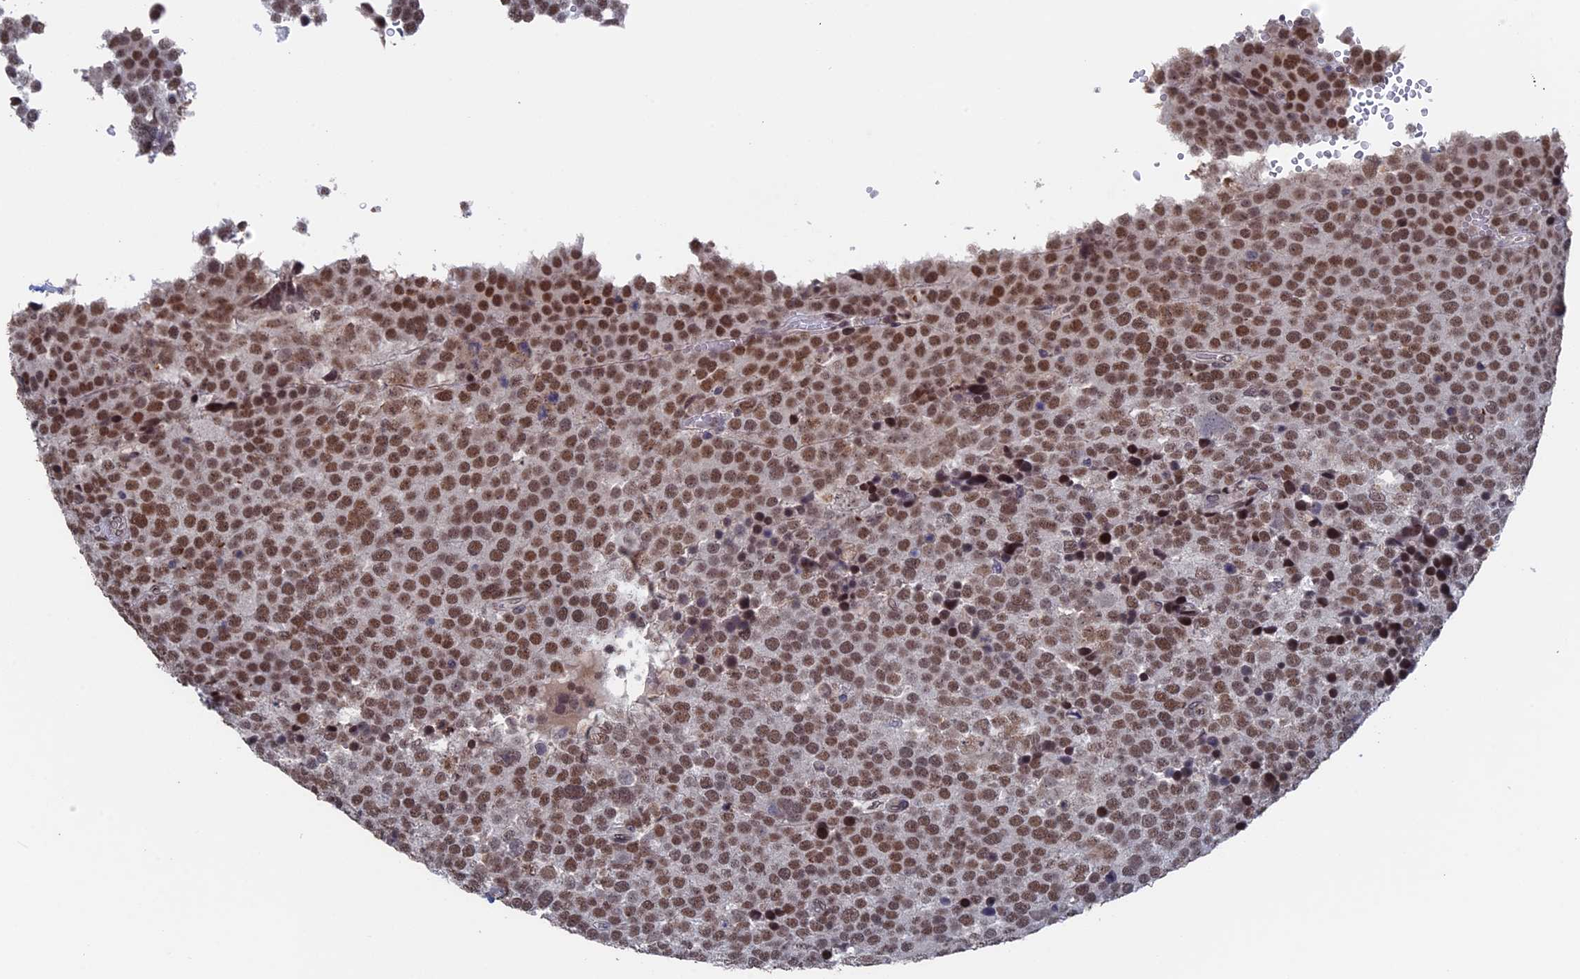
{"staining": {"intensity": "moderate", "quantity": ">75%", "location": "nuclear"}, "tissue": "testis cancer", "cell_type": "Tumor cells", "image_type": "cancer", "snomed": [{"axis": "morphology", "description": "Seminoma, NOS"}, {"axis": "topography", "description": "Testis"}], "caption": "A photomicrograph showing moderate nuclear positivity in approximately >75% of tumor cells in seminoma (testis), as visualized by brown immunohistochemical staining.", "gene": "NR2C2AP", "patient": {"sex": "male", "age": 71}}